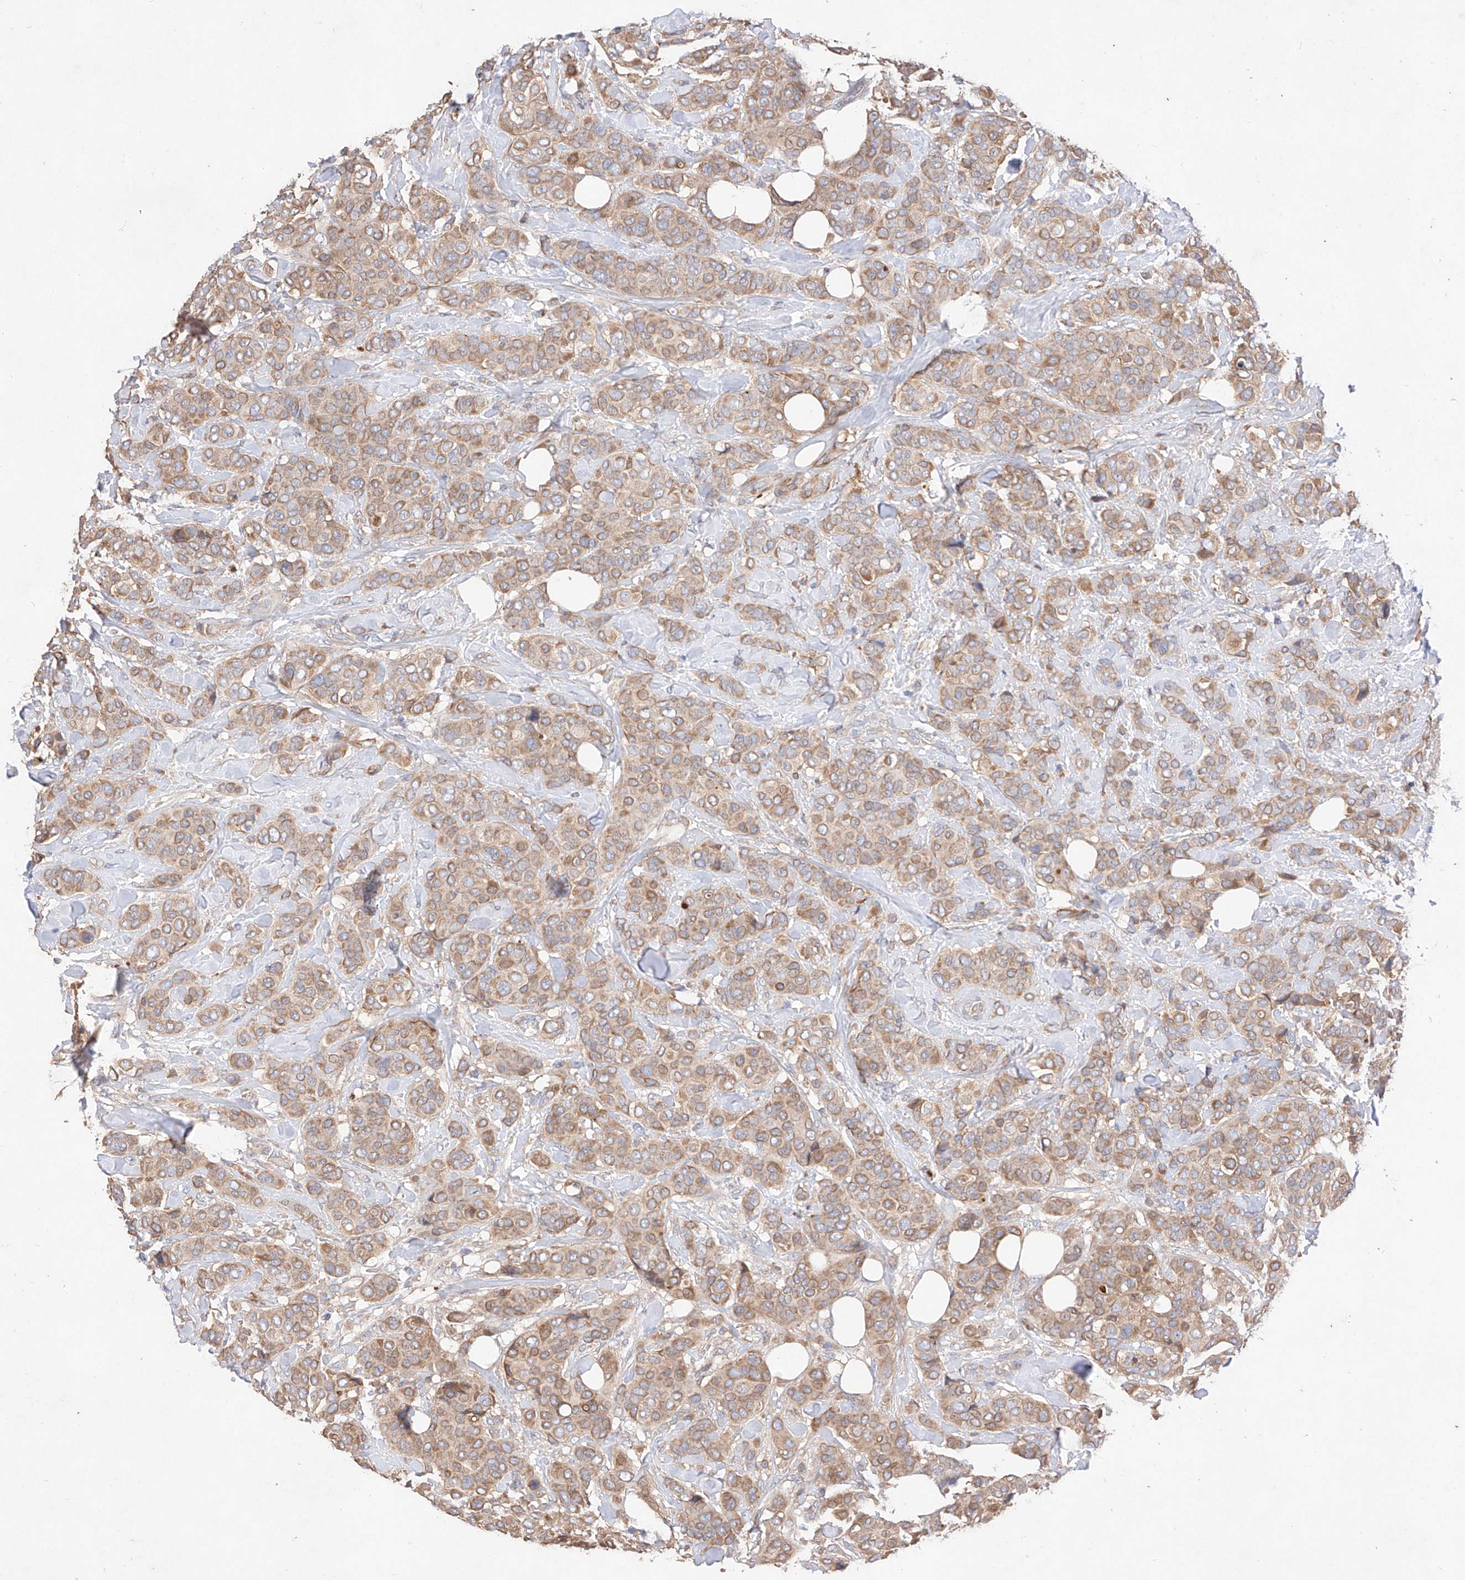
{"staining": {"intensity": "moderate", "quantity": ">75%", "location": "cytoplasmic/membranous"}, "tissue": "breast cancer", "cell_type": "Tumor cells", "image_type": "cancer", "snomed": [{"axis": "morphology", "description": "Lobular carcinoma"}, {"axis": "topography", "description": "Breast"}], "caption": "Tumor cells exhibit moderate cytoplasmic/membranous positivity in approximately >75% of cells in breast cancer.", "gene": "C6orf62", "patient": {"sex": "female", "age": 51}}